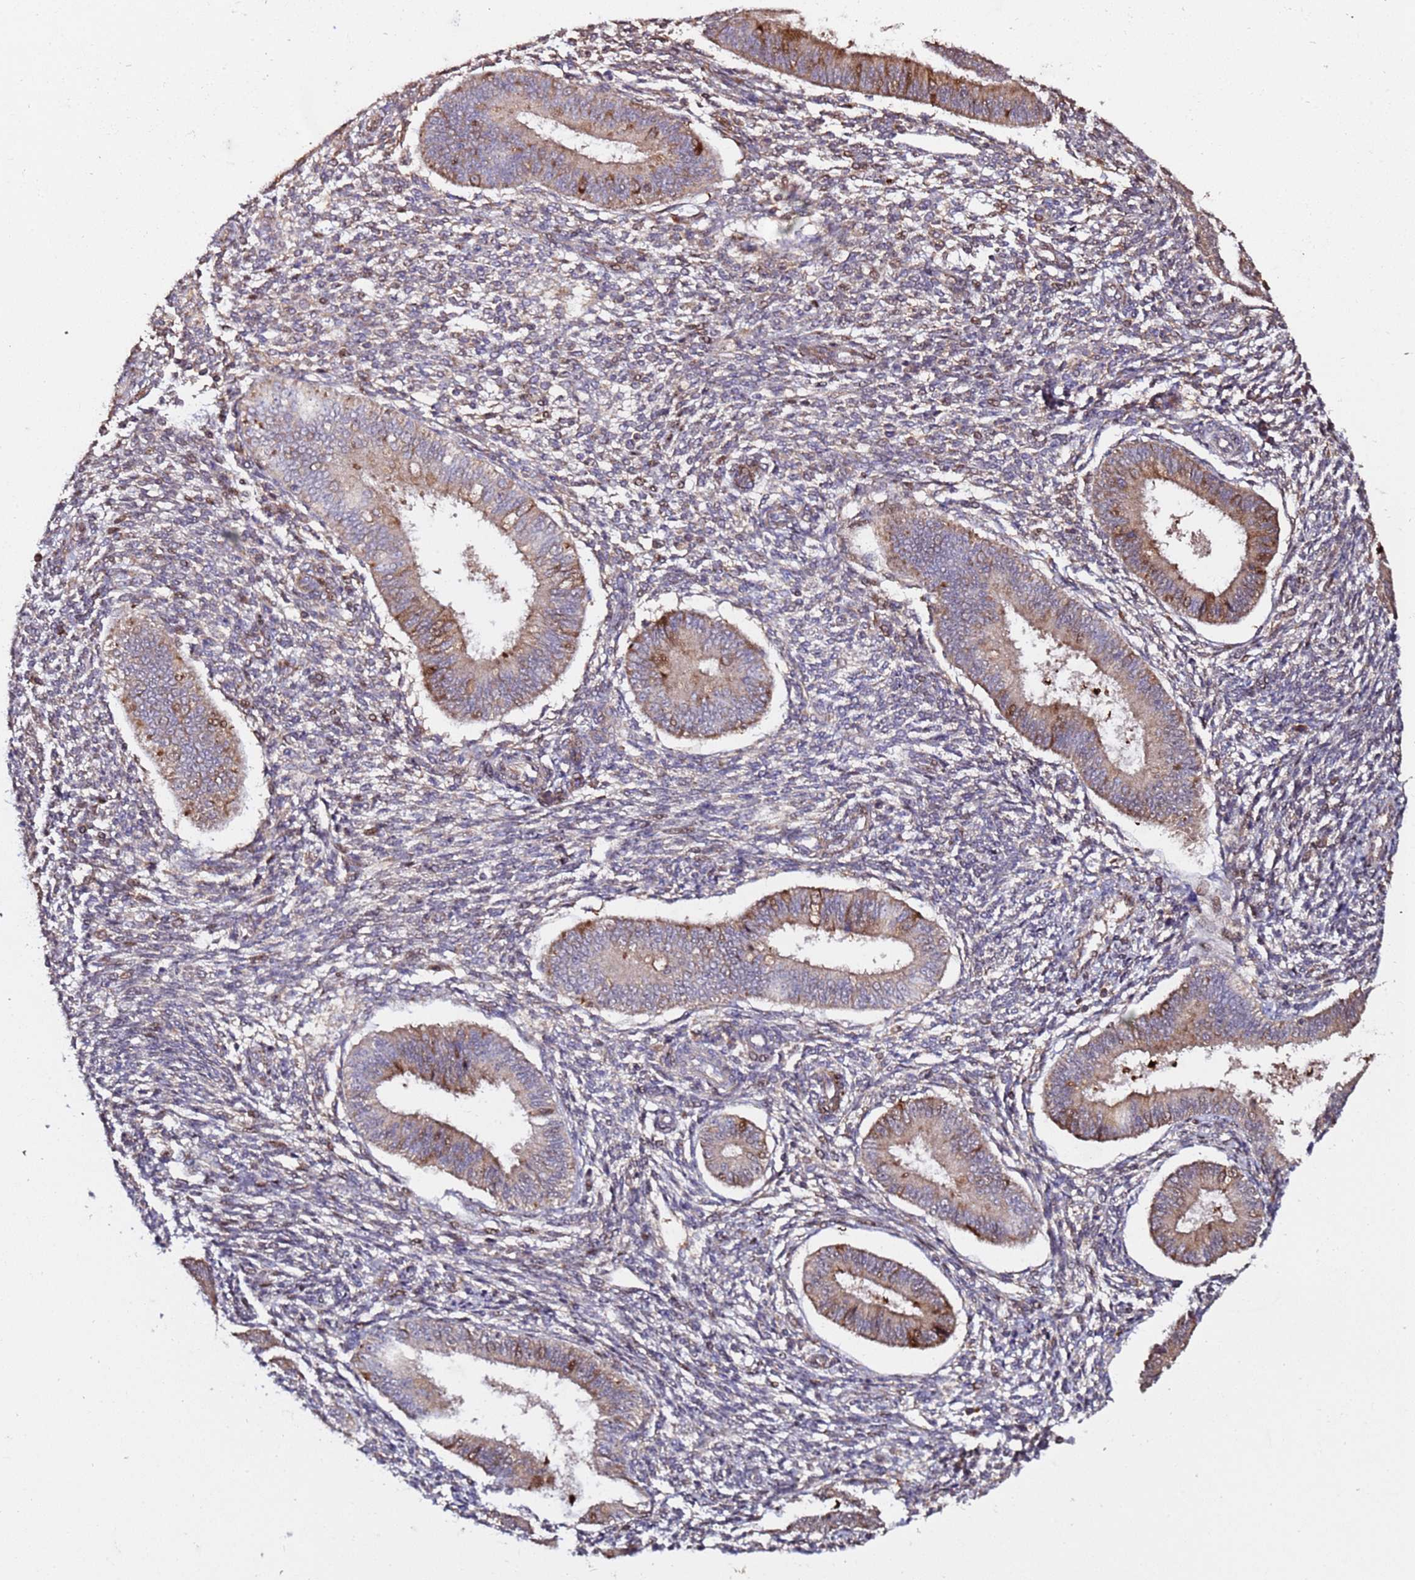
{"staining": {"intensity": "moderate", "quantity": "<25%", "location": "nuclear"}, "tissue": "endometrium", "cell_type": "Cells in endometrial stroma", "image_type": "normal", "snomed": [{"axis": "morphology", "description": "Normal tissue, NOS"}, {"axis": "topography", "description": "Uterus"}, {"axis": "topography", "description": "Endometrium"}], "caption": "Immunohistochemistry (DAB (3,3'-diaminobenzidine)) staining of benign endometrium displays moderate nuclear protein staining in about <25% of cells in endometrial stroma.", "gene": "WNK4", "patient": {"sex": "female", "age": 48}}